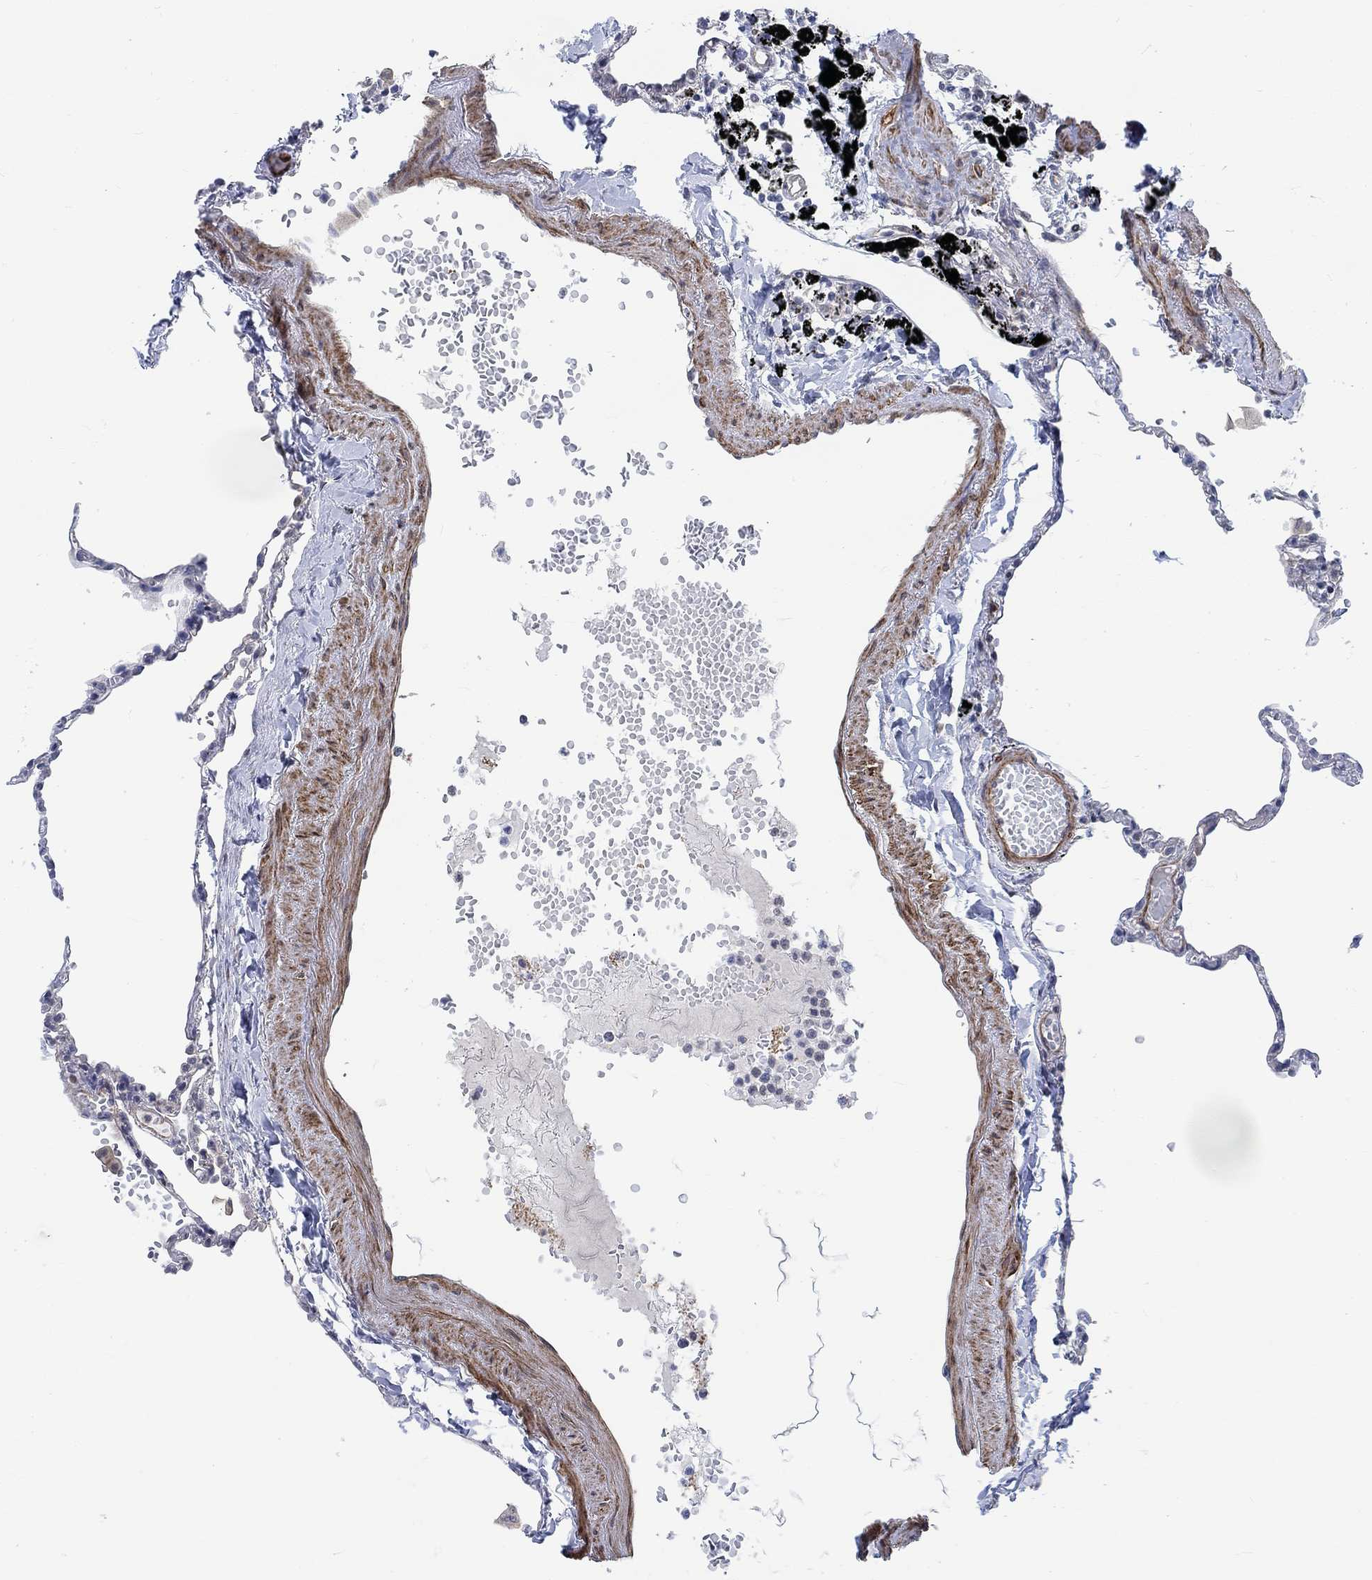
{"staining": {"intensity": "negative", "quantity": "none", "location": "none"}, "tissue": "lung", "cell_type": "Alveolar cells", "image_type": "normal", "snomed": [{"axis": "morphology", "description": "Normal tissue, NOS"}, {"axis": "topography", "description": "Lung"}], "caption": "Immunohistochemistry of unremarkable lung reveals no staining in alveolar cells. (Stains: DAB immunohistochemistry (IHC) with hematoxylin counter stain, Microscopy: brightfield microscopy at high magnification).", "gene": "KCNH8", "patient": {"sex": "male", "age": 78}}